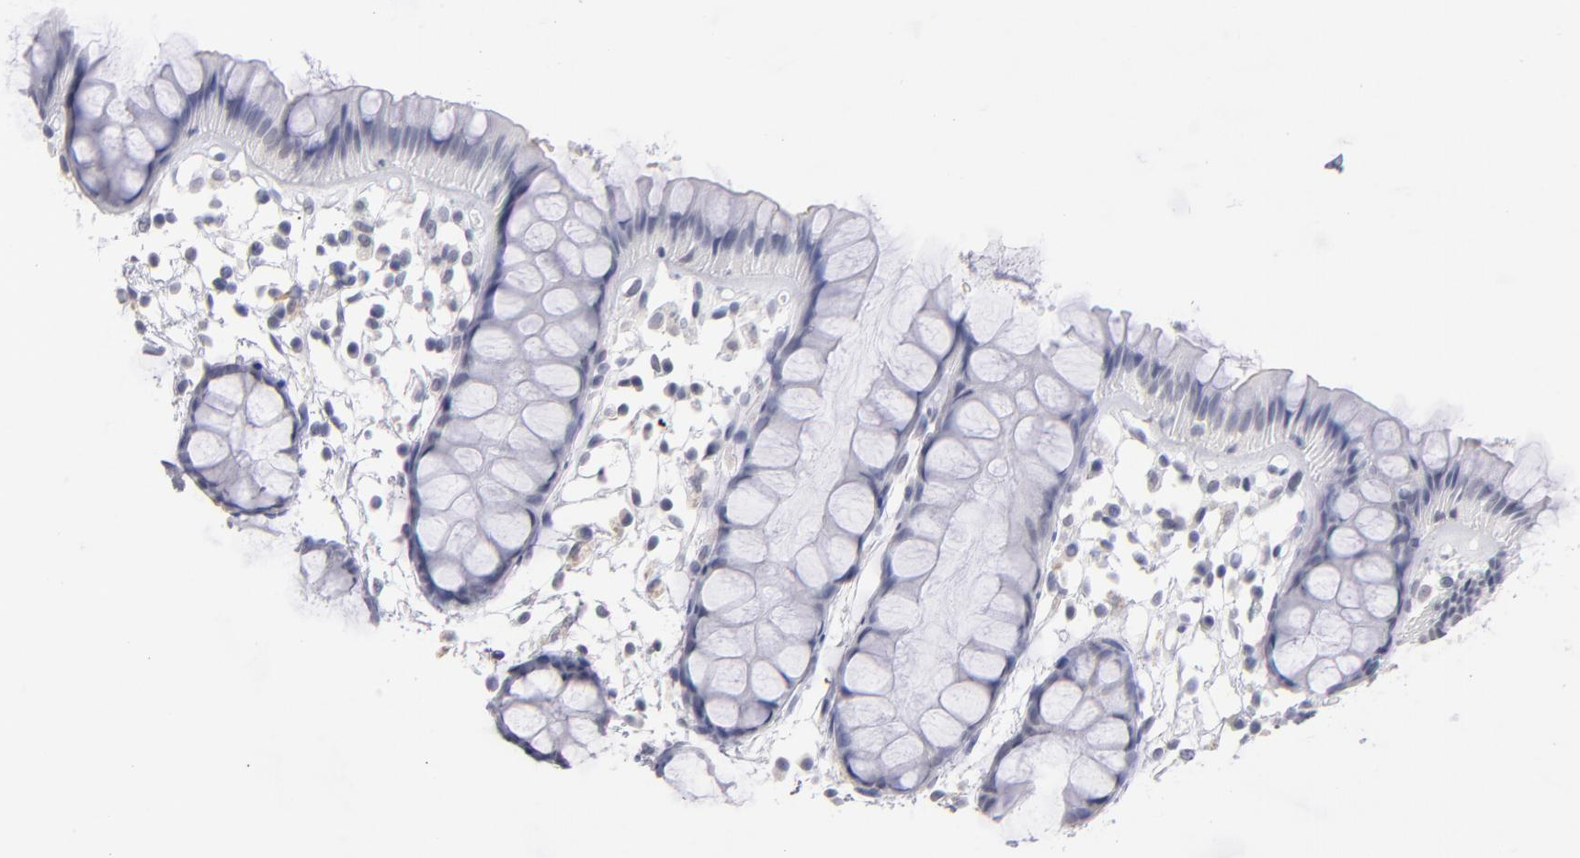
{"staining": {"intensity": "weak", "quantity": "25%-75%", "location": "cytoplasmic/membranous,nuclear"}, "tissue": "rectum", "cell_type": "Glandular cells", "image_type": "normal", "snomed": [{"axis": "morphology", "description": "Normal tissue, NOS"}, {"axis": "topography", "description": "Rectum"}], "caption": "Immunohistochemistry (DAB) staining of unremarkable human rectum shows weak cytoplasmic/membranous,nuclear protein positivity in about 25%-75% of glandular cells.", "gene": "TEX11", "patient": {"sex": "female", "age": 66}}